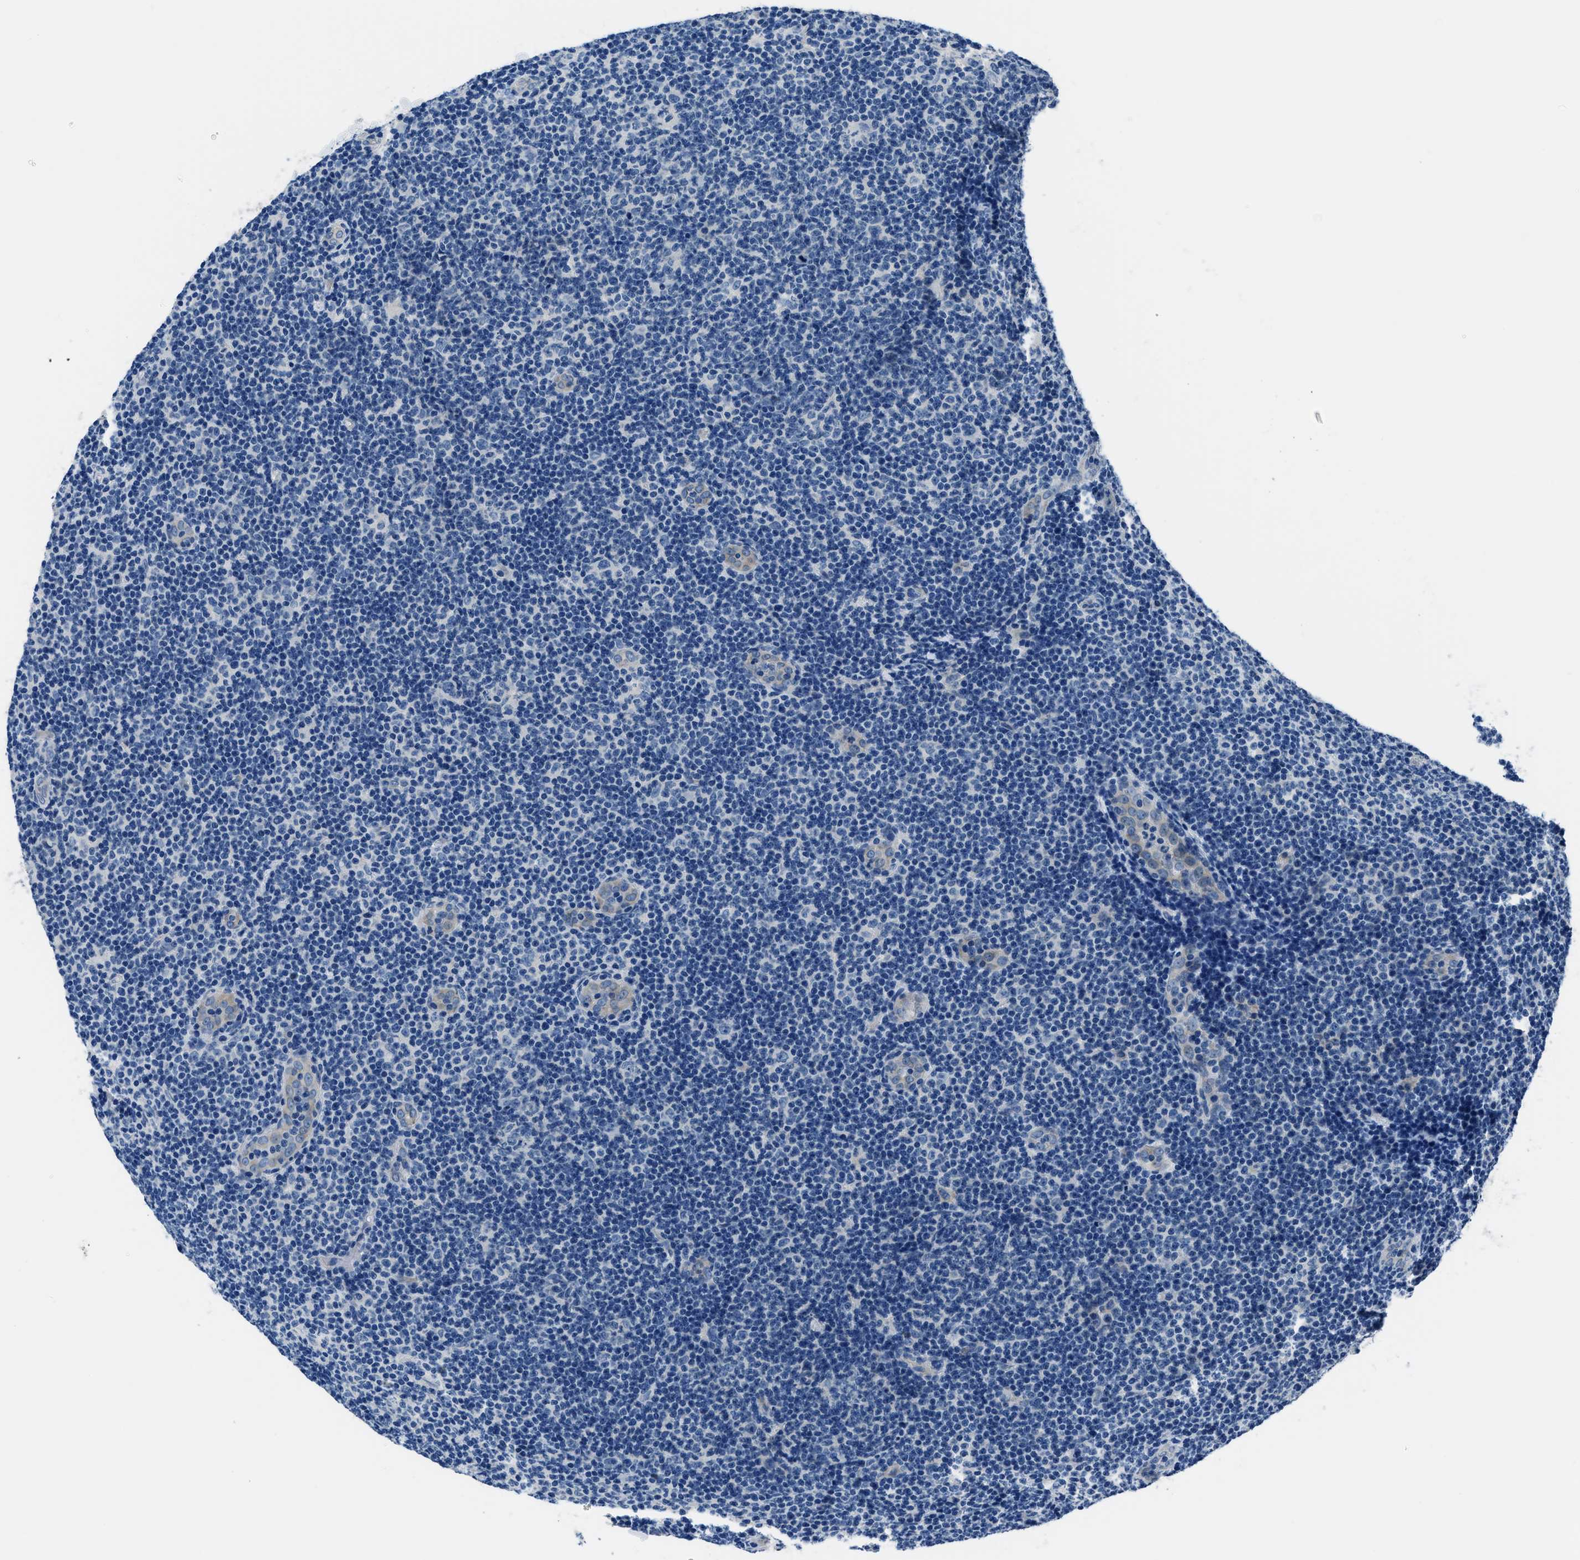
{"staining": {"intensity": "negative", "quantity": "none", "location": "none"}, "tissue": "lymphoma", "cell_type": "Tumor cells", "image_type": "cancer", "snomed": [{"axis": "morphology", "description": "Malignant lymphoma, non-Hodgkin's type, Low grade"}, {"axis": "topography", "description": "Lymph node"}], "caption": "Tumor cells are negative for protein expression in human lymphoma.", "gene": "GJA3", "patient": {"sex": "male", "age": 83}}